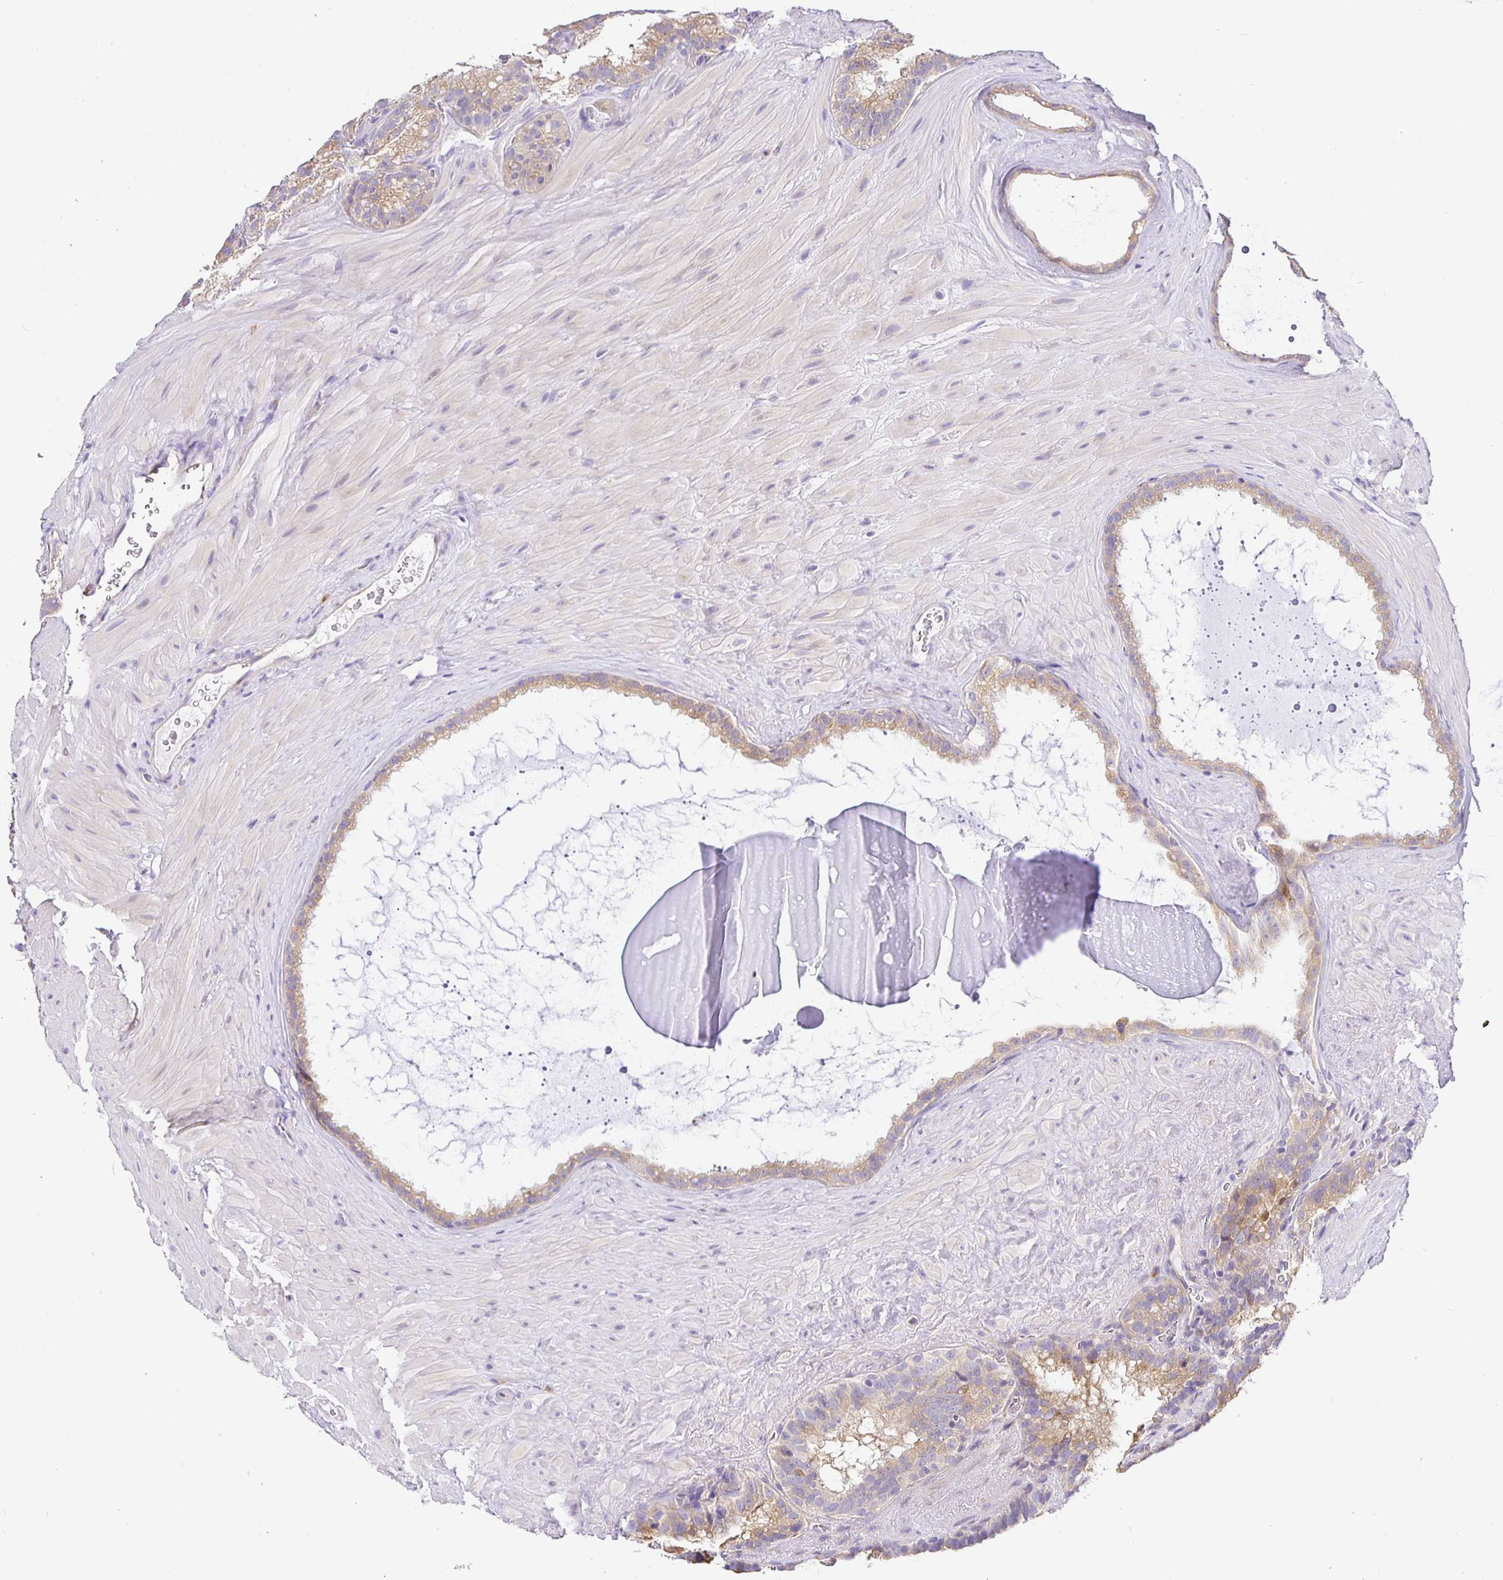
{"staining": {"intensity": "moderate", "quantity": ">75%", "location": "cytoplasmic/membranous"}, "tissue": "seminal vesicle", "cell_type": "Glandular cells", "image_type": "normal", "snomed": [{"axis": "morphology", "description": "Normal tissue, NOS"}, {"axis": "topography", "description": "Seminal veicle"}], "caption": "Protein expression by immunohistochemistry reveals moderate cytoplasmic/membranous expression in about >75% of glandular cells in benign seminal vesicle.", "gene": "OPALIN", "patient": {"sex": "male", "age": 60}}